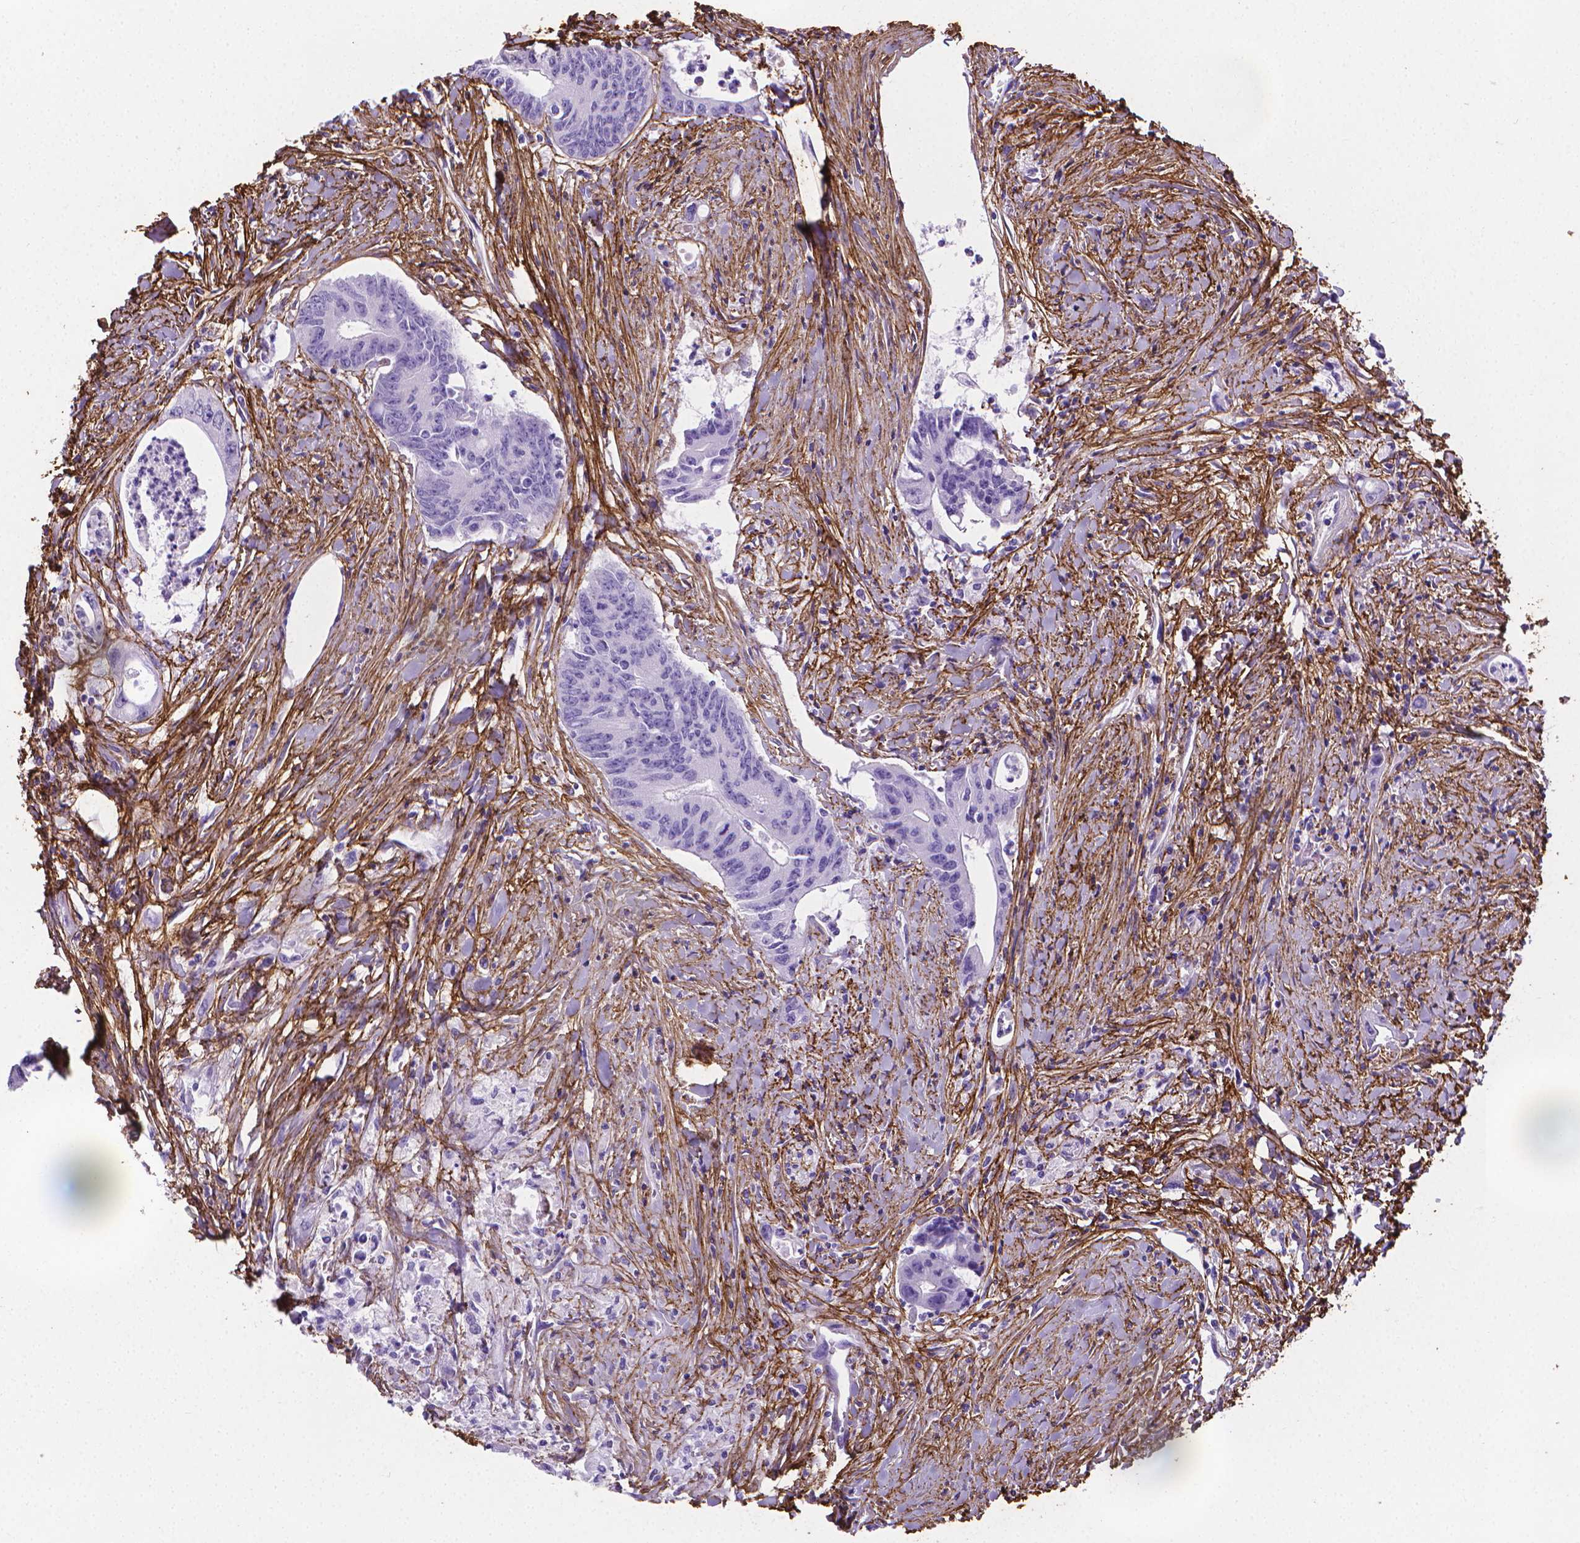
{"staining": {"intensity": "negative", "quantity": "none", "location": "none"}, "tissue": "colorectal cancer", "cell_type": "Tumor cells", "image_type": "cancer", "snomed": [{"axis": "morphology", "description": "Adenocarcinoma, NOS"}, {"axis": "topography", "description": "Rectum"}], "caption": "Immunohistochemistry (IHC) micrograph of neoplastic tissue: colorectal cancer stained with DAB (3,3'-diaminobenzidine) shows no significant protein staining in tumor cells. Brightfield microscopy of immunohistochemistry (IHC) stained with DAB (3,3'-diaminobenzidine) (brown) and hematoxylin (blue), captured at high magnification.", "gene": "MFAP2", "patient": {"sex": "male", "age": 59}}